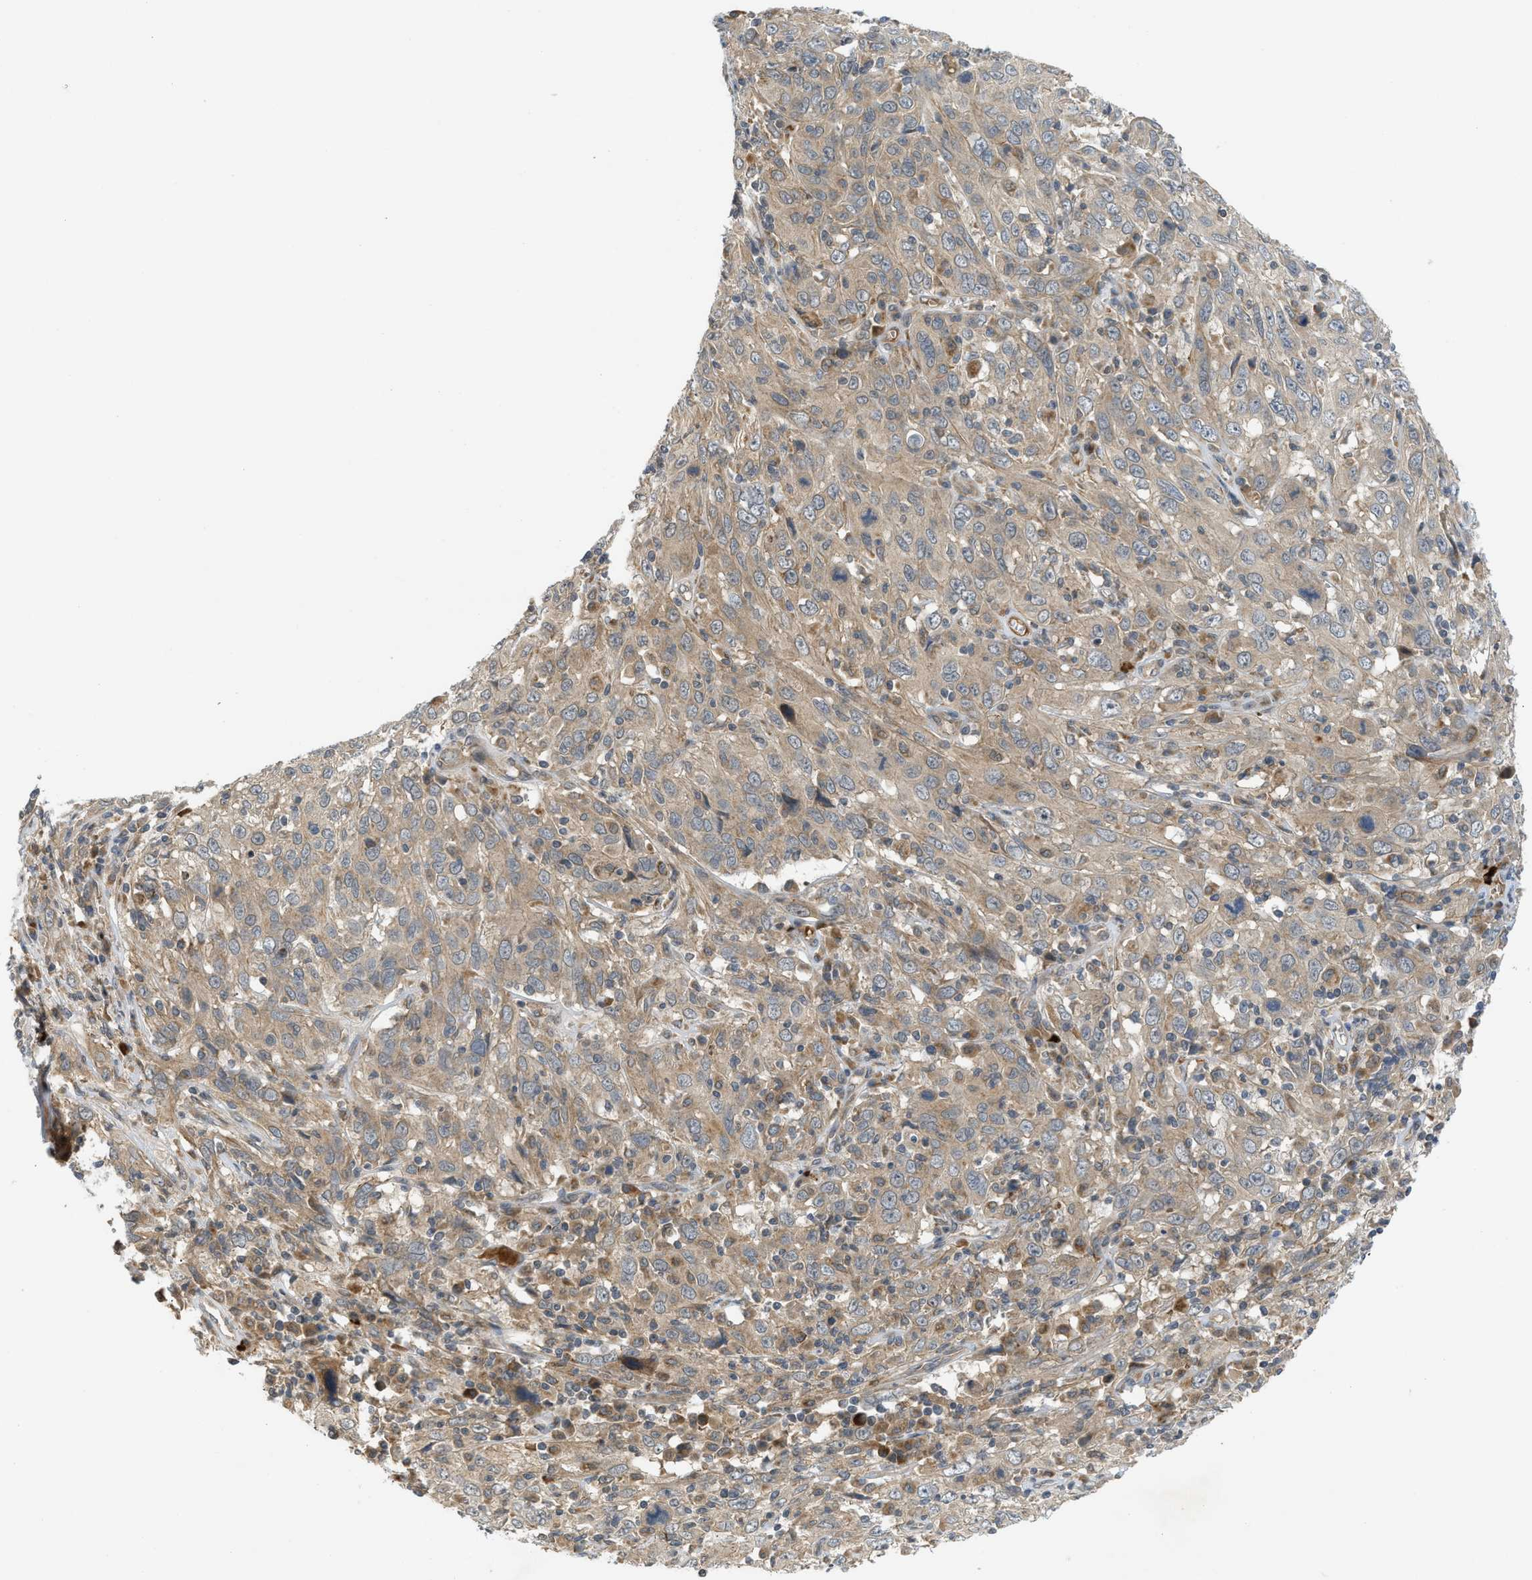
{"staining": {"intensity": "weak", "quantity": ">75%", "location": "cytoplasmic/membranous"}, "tissue": "cervical cancer", "cell_type": "Tumor cells", "image_type": "cancer", "snomed": [{"axis": "morphology", "description": "Squamous cell carcinoma, NOS"}, {"axis": "topography", "description": "Cervix"}], "caption": "A high-resolution histopathology image shows IHC staining of cervical cancer, which exhibits weak cytoplasmic/membranous expression in about >75% of tumor cells. Using DAB (brown) and hematoxylin (blue) stains, captured at high magnification using brightfield microscopy.", "gene": "ADCY8", "patient": {"sex": "female", "age": 46}}